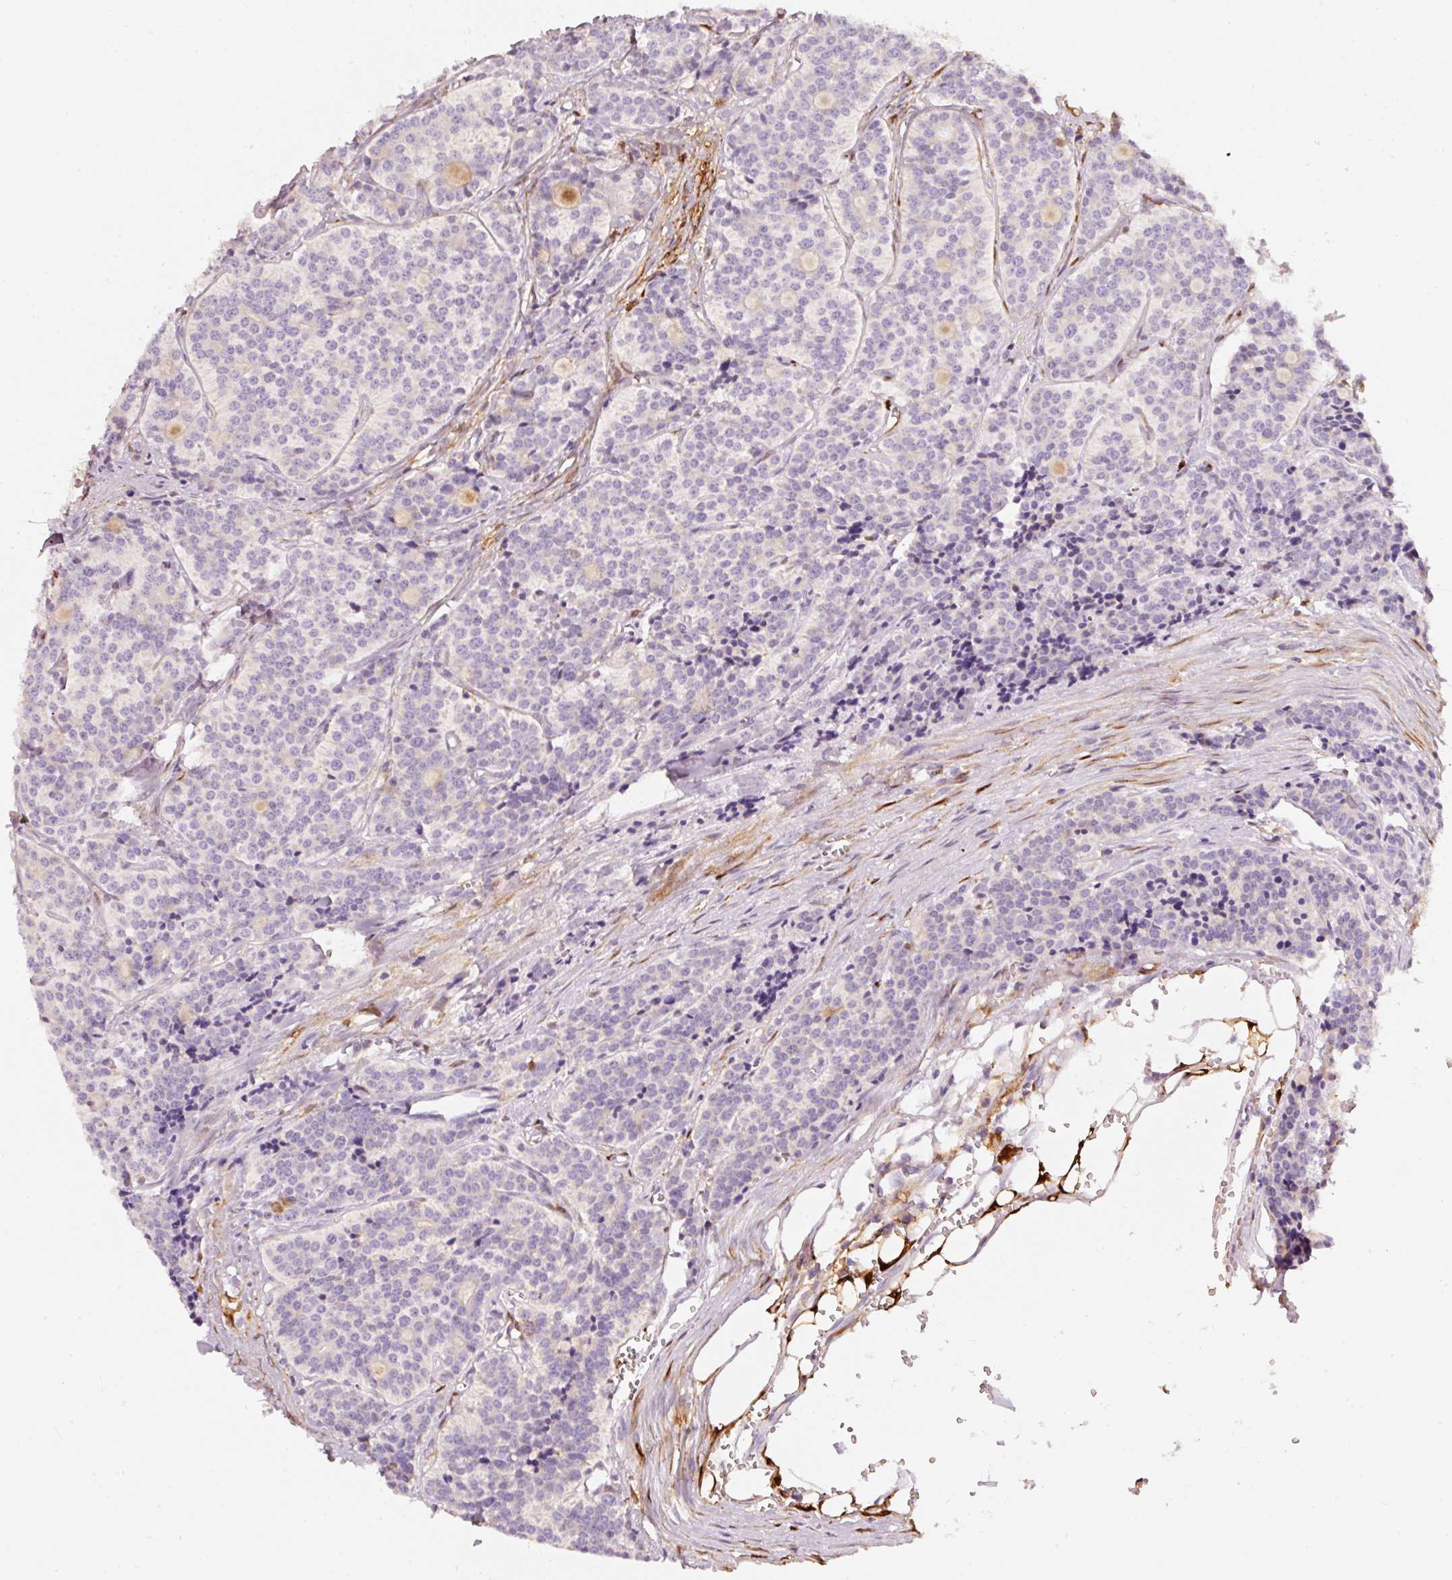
{"staining": {"intensity": "negative", "quantity": "none", "location": "none"}, "tissue": "carcinoid", "cell_type": "Tumor cells", "image_type": "cancer", "snomed": [{"axis": "morphology", "description": "Carcinoid, malignant, NOS"}, {"axis": "topography", "description": "Small intestine"}], "caption": "IHC of human carcinoid displays no expression in tumor cells.", "gene": "IQGAP2", "patient": {"sex": "male", "age": 63}}